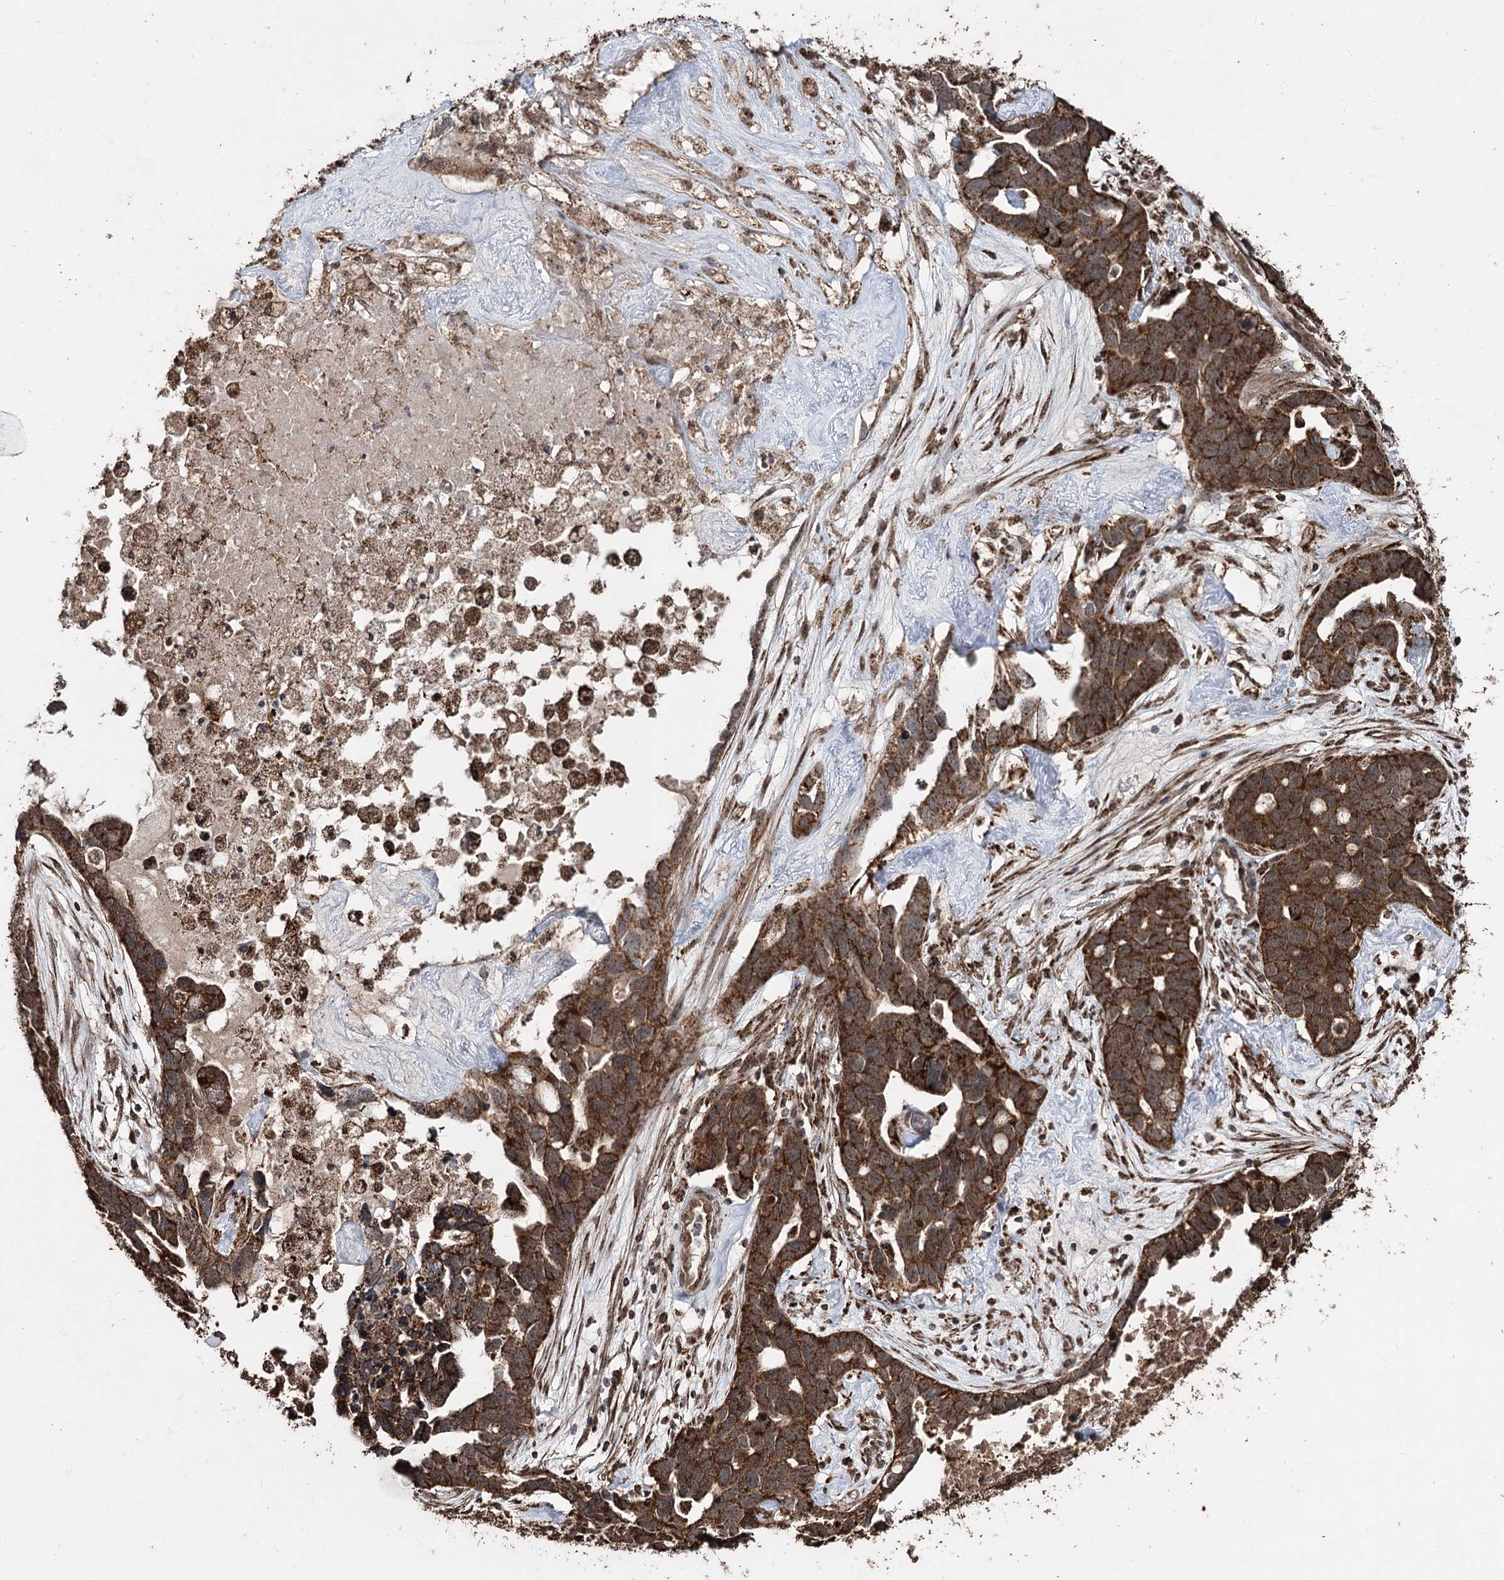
{"staining": {"intensity": "strong", "quantity": ">75%", "location": "cytoplasmic/membranous"}, "tissue": "ovarian cancer", "cell_type": "Tumor cells", "image_type": "cancer", "snomed": [{"axis": "morphology", "description": "Cystadenocarcinoma, serous, NOS"}, {"axis": "topography", "description": "Ovary"}], "caption": "Immunohistochemical staining of ovarian cancer (serous cystadenocarcinoma) demonstrates strong cytoplasmic/membranous protein positivity in about >75% of tumor cells. Using DAB (3,3'-diaminobenzidine) (brown) and hematoxylin (blue) stains, captured at high magnification using brightfield microscopy.", "gene": "SLF2", "patient": {"sex": "female", "age": 54}}